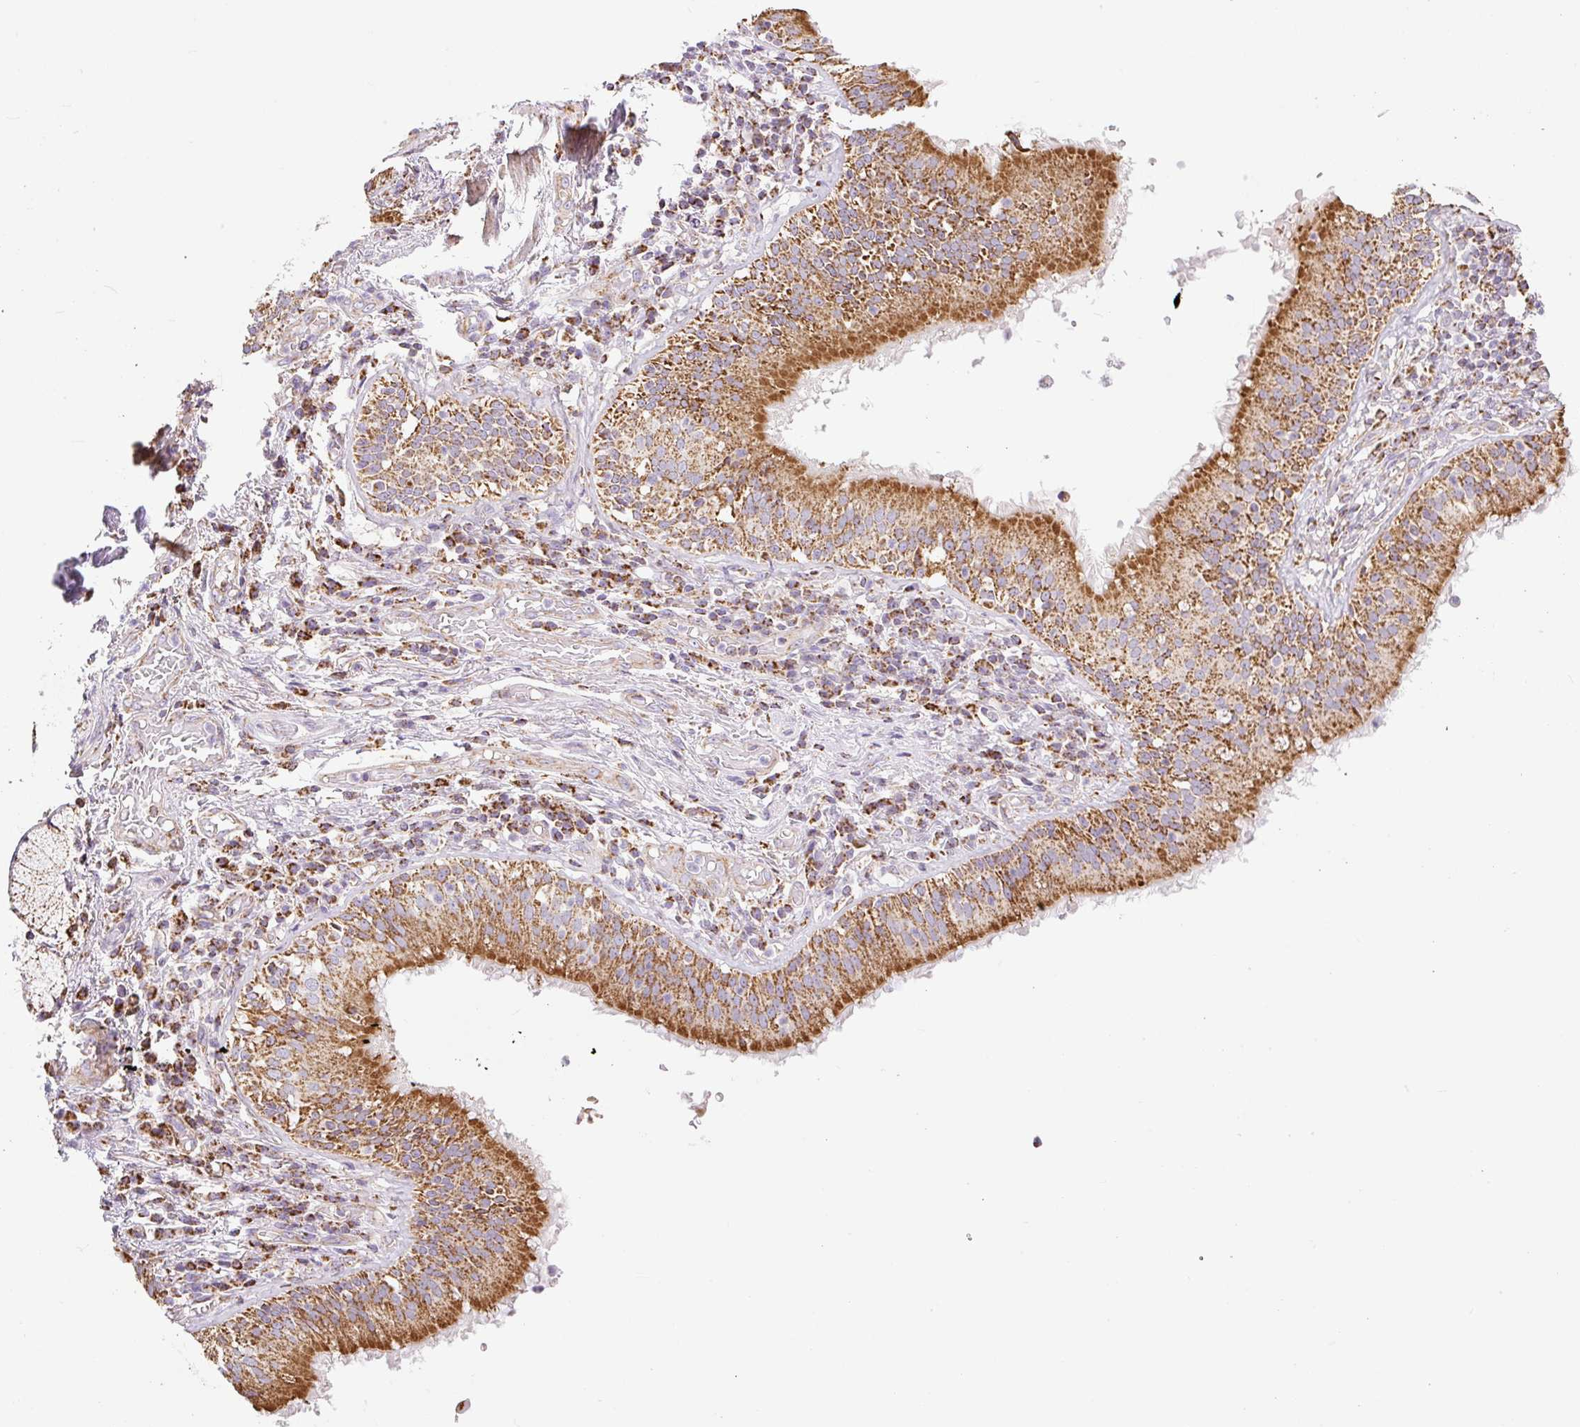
{"staining": {"intensity": "negative", "quantity": "none", "location": "none"}, "tissue": "adipose tissue", "cell_type": "Adipocytes", "image_type": "normal", "snomed": [{"axis": "morphology", "description": "Normal tissue, NOS"}, {"axis": "topography", "description": "Cartilage tissue"}, {"axis": "topography", "description": "Bronchus"}], "caption": "Unremarkable adipose tissue was stained to show a protein in brown. There is no significant positivity in adipocytes. Nuclei are stained in blue.", "gene": "DAAM2", "patient": {"sex": "male", "age": 56}}